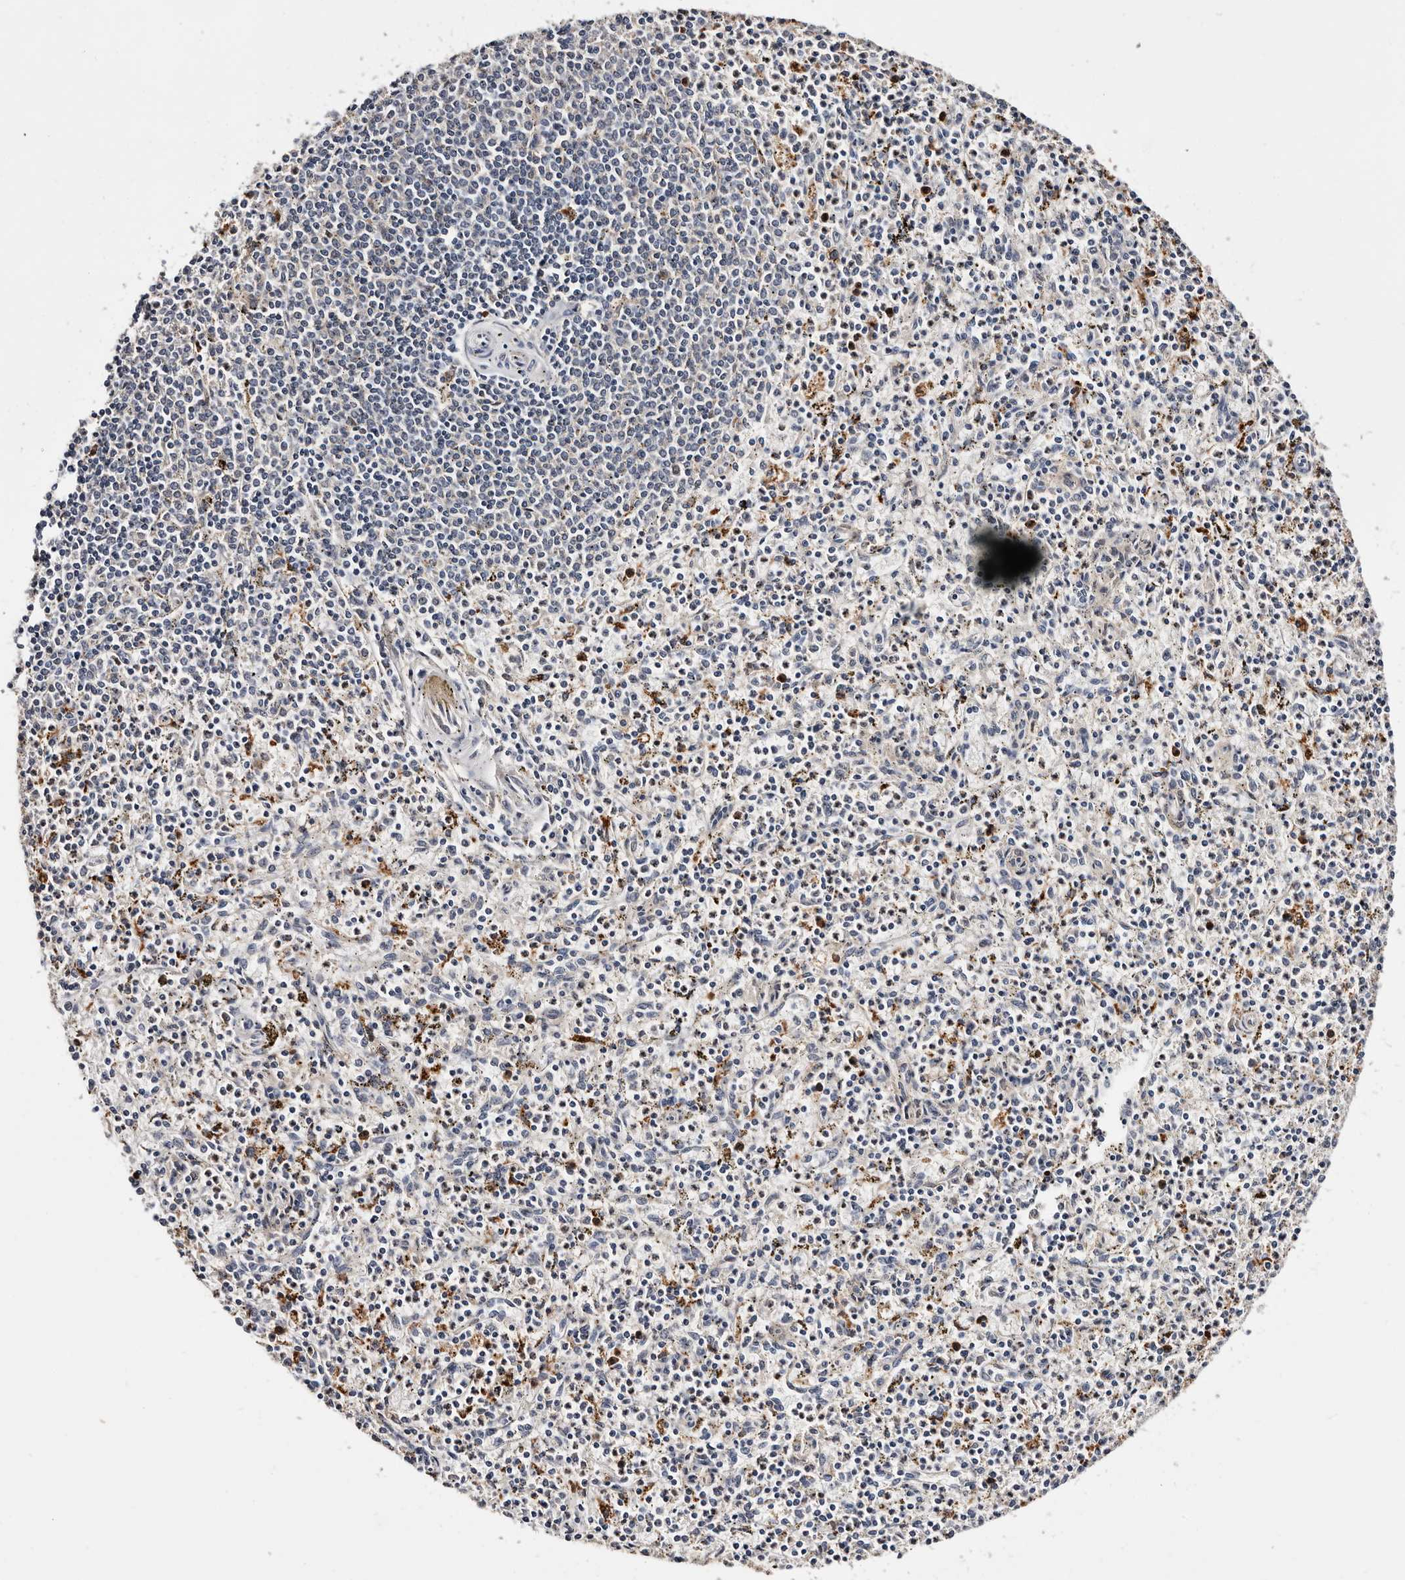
{"staining": {"intensity": "negative", "quantity": "none", "location": "none"}, "tissue": "spleen", "cell_type": "Cells in red pulp", "image_type": "normal", "snomed": [{"axis": "morphology", "description": "Normal tissue, NOS"}, {"axis": "topography", "description": "Spleen"}], "caption": "Spleen was stained to show a protein in brown. There is no significant positivity in cells in red pulp. (DAB IHC visualized using brightfield microscopy, high magnification).", "gene": "TP53I3", "patient": {"sex": "male", "age": 72}}